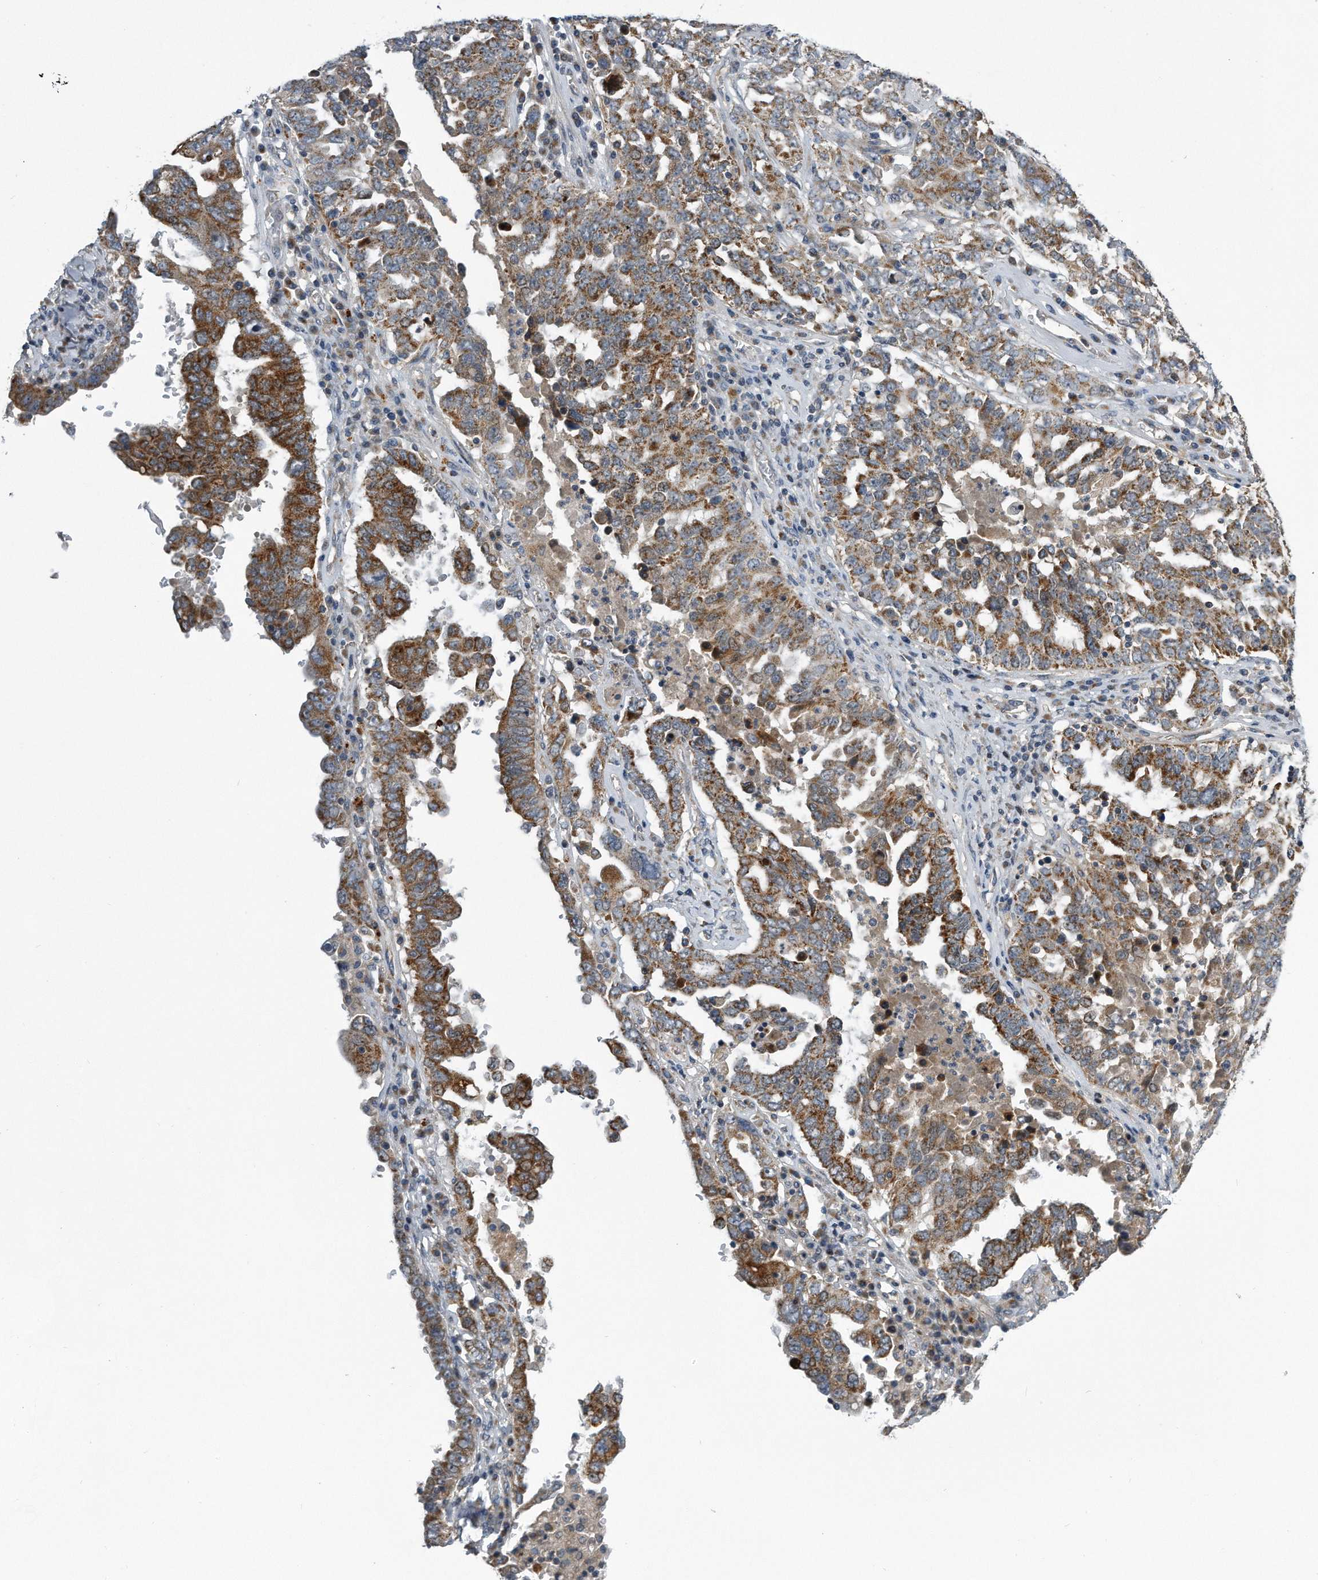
{"staining": {"intensity": "moderate", "quantity": ">75%", "location": "cytoplasmic/membranous"}, "tissue": "ovarian cancer", "cell_type": "Tumor cells", "image_type": "cancer", "snomed": [{"axis": "morphology", "description": "Carcinoma, endometroid"}, {"axis": "topography", "description": "Ovary"}], "caption": "Immunohistochemistry (IHC) image of neoplastic tissue: endometroid carcinoma (ovarian) stained using immunohistochemistry (IHC) reveals medium levels of moderate protein expression localized specifically in the cytoplasmic/membranous of tumor cells, appearing as a cytoplasmic/membranous brown color.", "gene": "LYRM4", "patient": {"sex": "female", "age": 62}}